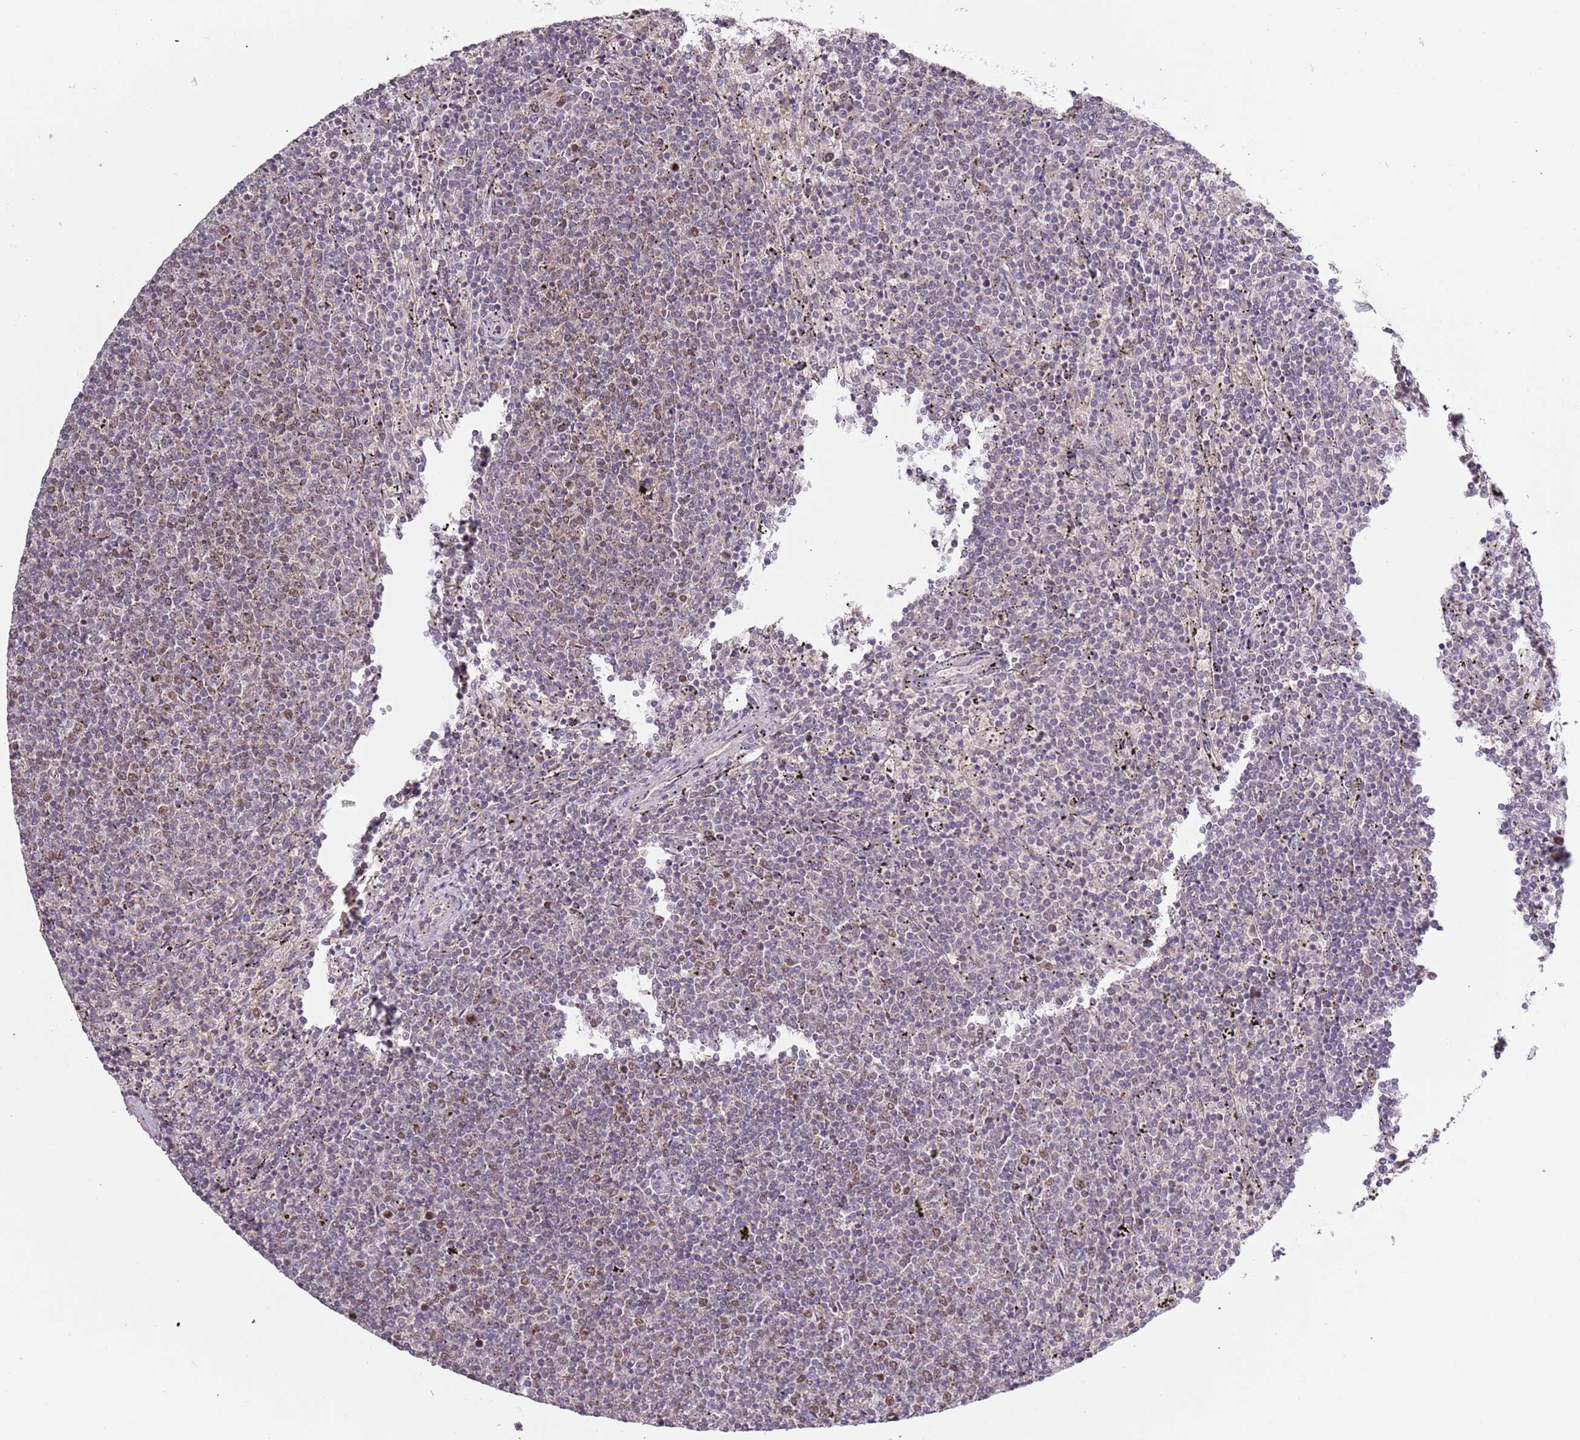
{"staining": {"intensity": "negative", "quantity": "none", "location": "none"}, "tissue": "lymphoma", "cell_type": "Tumor cells", "image_type": "cancer", "snomed": [{"axis": "morphology", "description": "Malignant lymphoma, non-Hodgkin's type, Low grade"}, {"axis": "topography", "description": "Spleen"}], "caption": "This image is of lymphoma stained with immunohistochemistry to label a protein in brown with the nuclei are counter-stained blue. There is no expression in tumor cells.", "gene": "SYS1", "patient": {"sex": "female", "age": 50}}